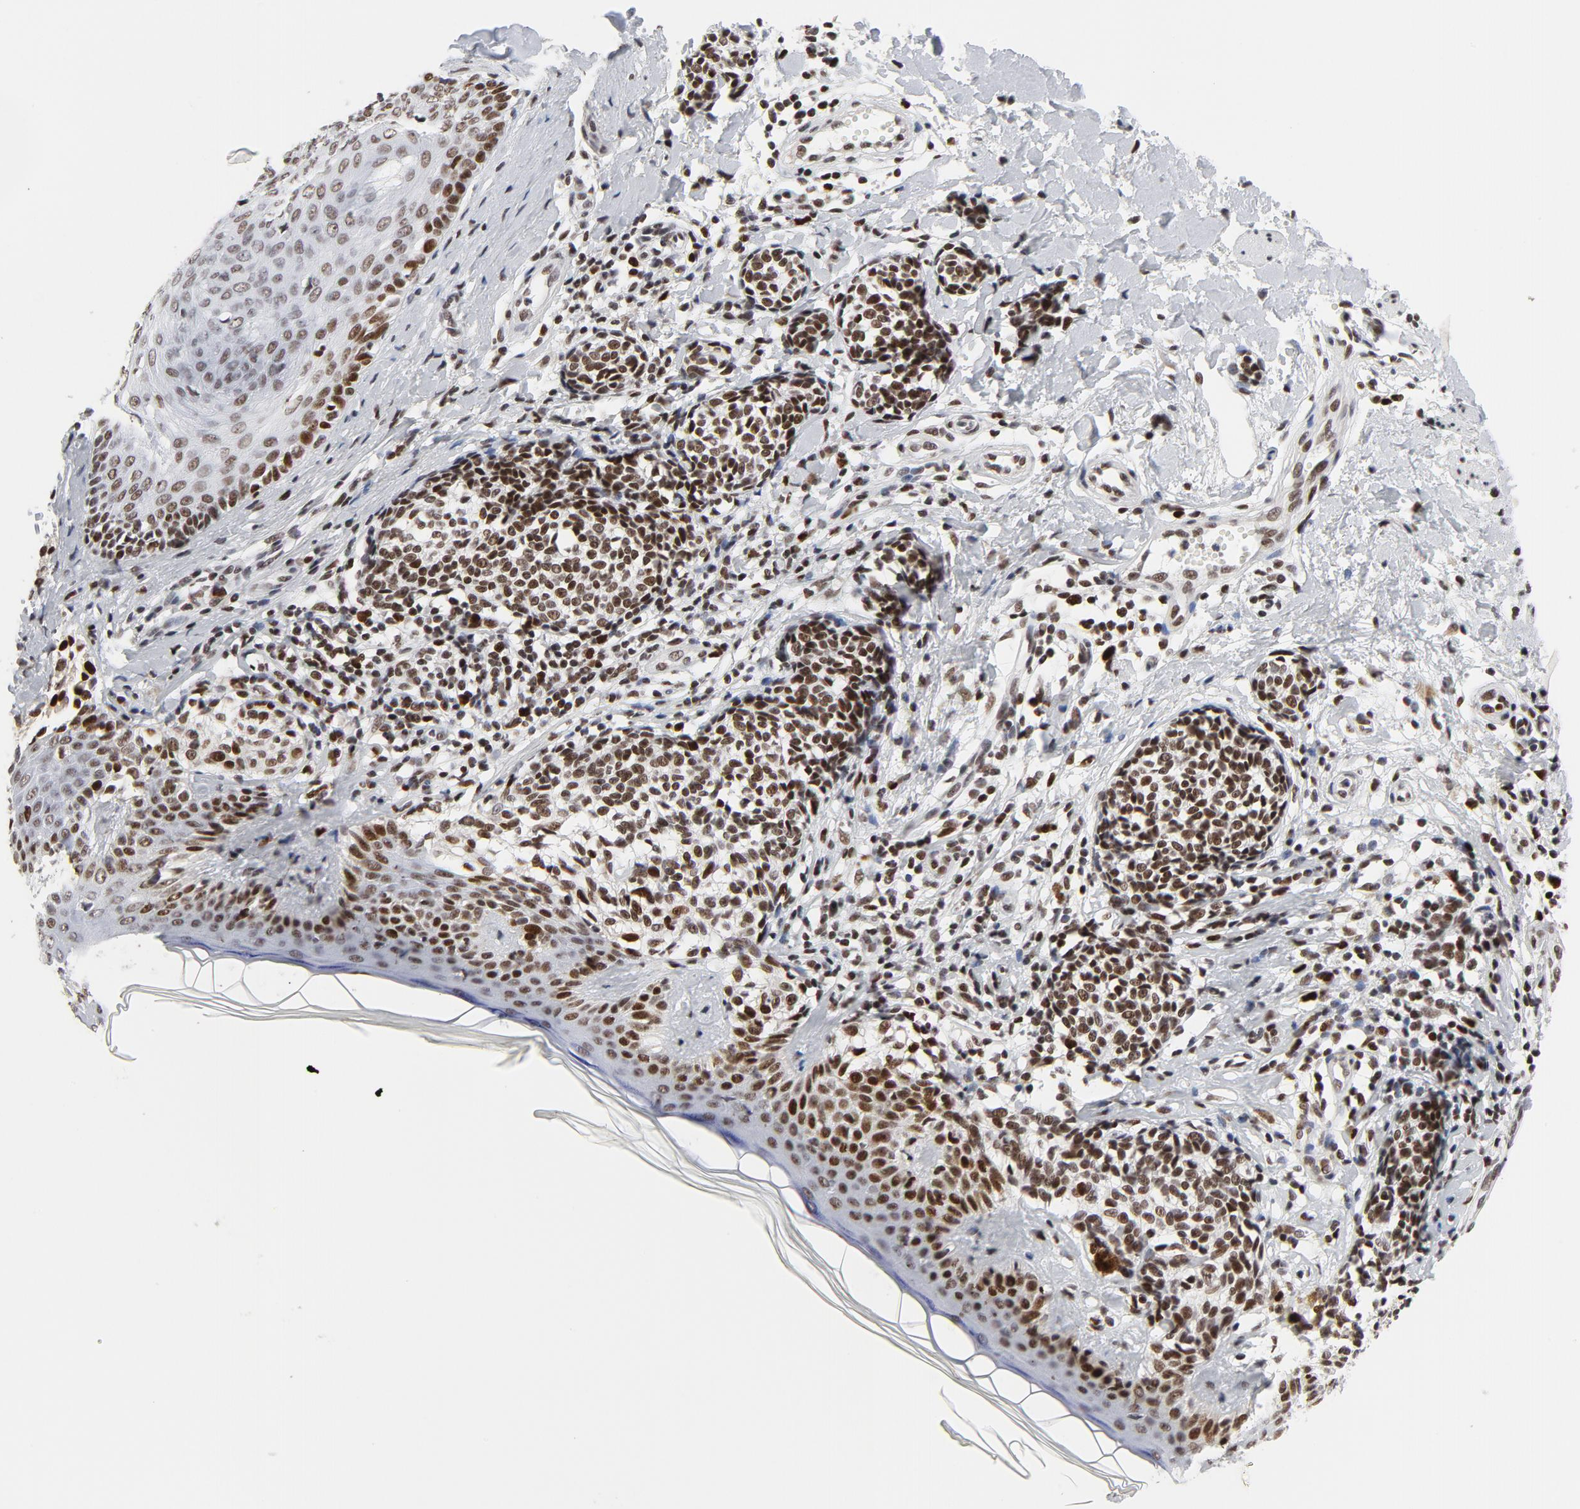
{"staining": {"intensity": "moderate", "quantity": ">75%", "location": "nuclear"}, "tissue": "melanoma", "cell_type": "Tumor cells", "image_type": "cancer", "snomed": [{"axis": "morphology", "description": "Malignant melanoma, NOS"}, {"axis": "topography", "description": "Skin"}], "caption": "Malignant melanoma was stained to show a protein in brown. There is medium levels of moderate nuclear staining in about >75% of tumor cells.", "gene": "RFC4", "patient": {"sex": "male", "age": 67}}